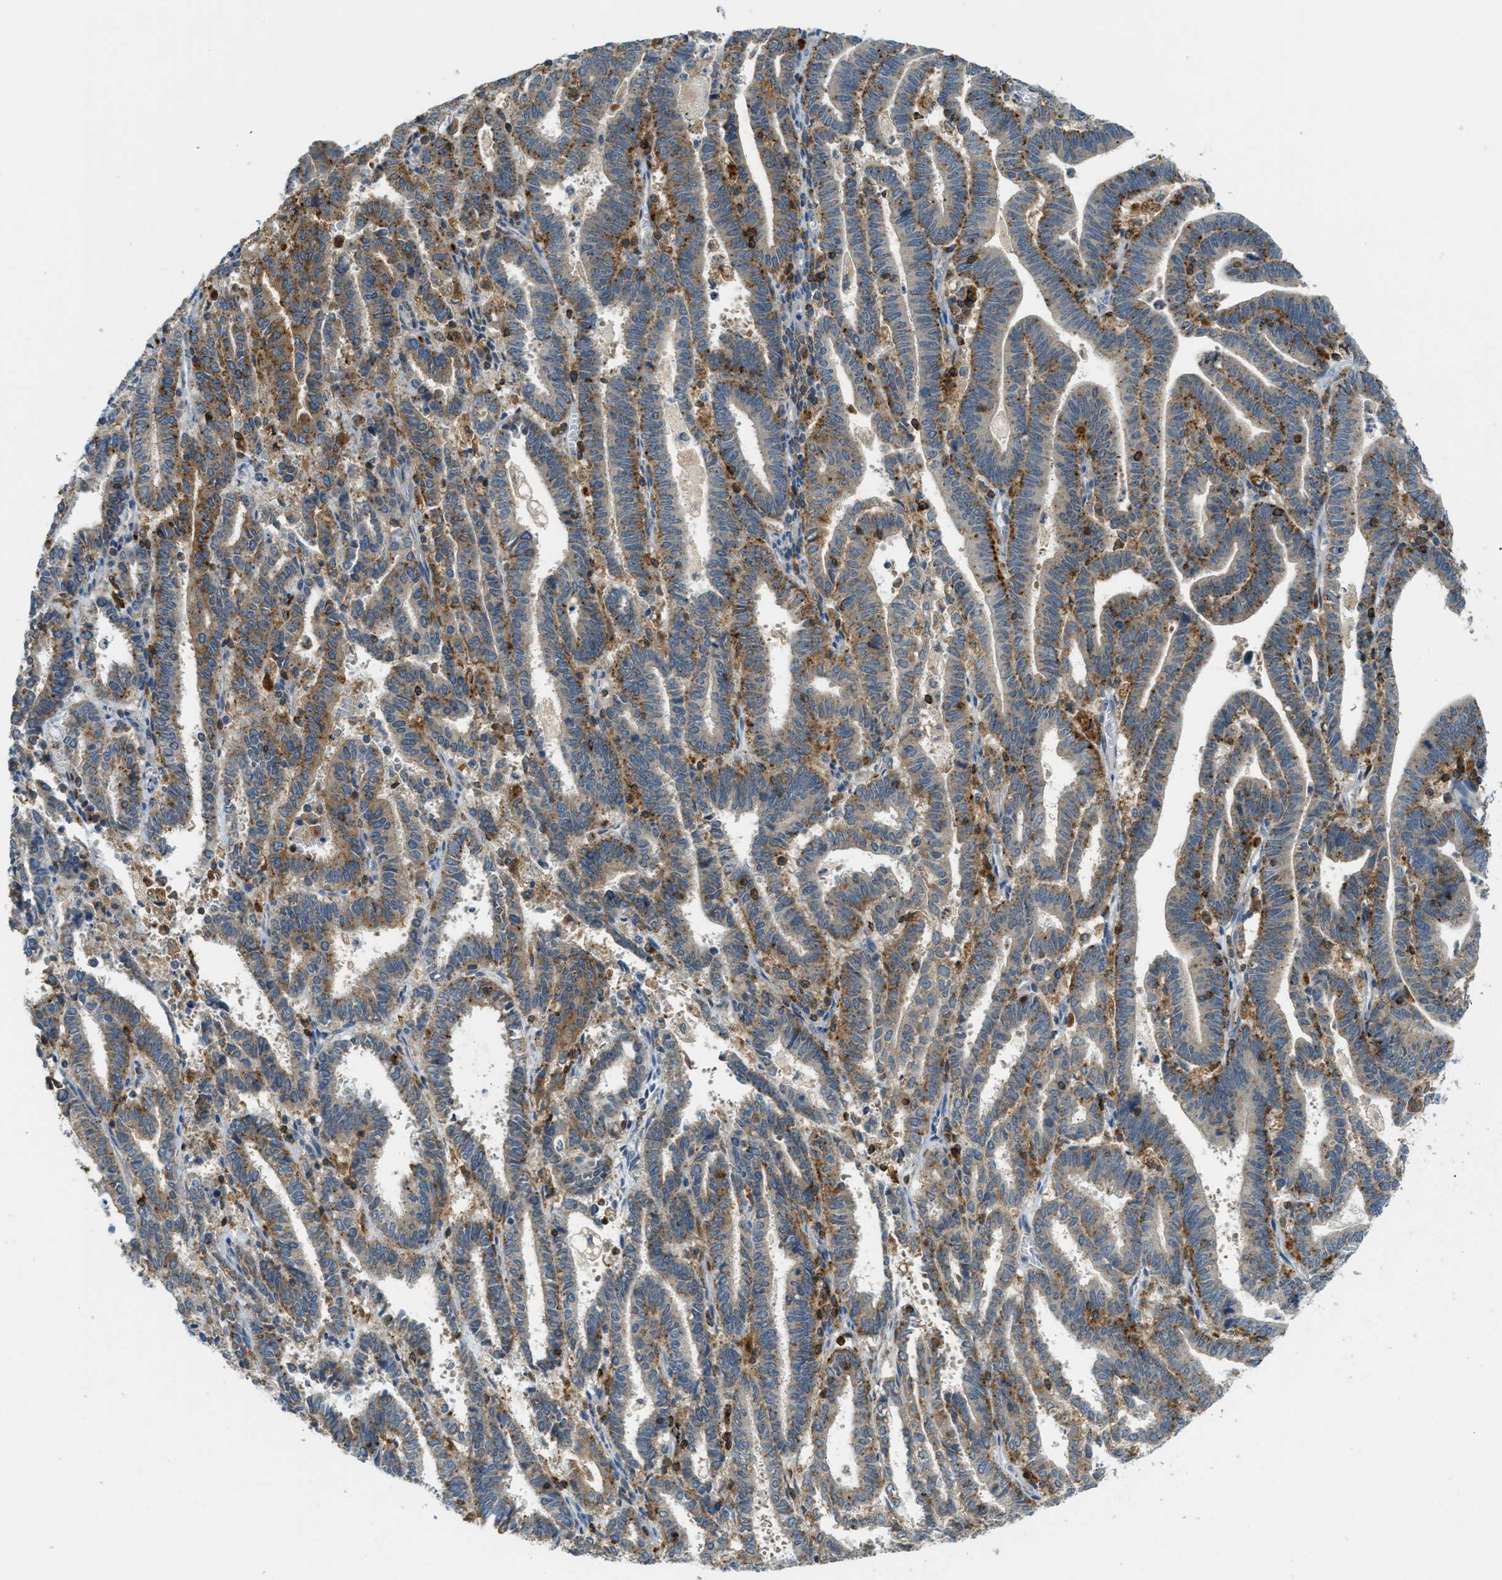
{"staining": {"intensity": "moderate", "quantity": ">75%", "location": "cytoplasmic/membranous"}, "tissue": "endometrial cancer", "cell_type": "Tumor cells", "image_type": "cancer", "snomed": [{"axis": "morphology", "description": "Adenocarcinoma, NOS"}, {"axis": "topography", "description": "Uterus"}], "caption": "Protein expression by immunohistochemistry shows moderate cytoplasmic/membranous expression in approximately >75% of tumor cells in endometrial cancer (adenocarcinoma).", "gene": "PLBD2", "patient": {"sex": "female", "age": 83}}